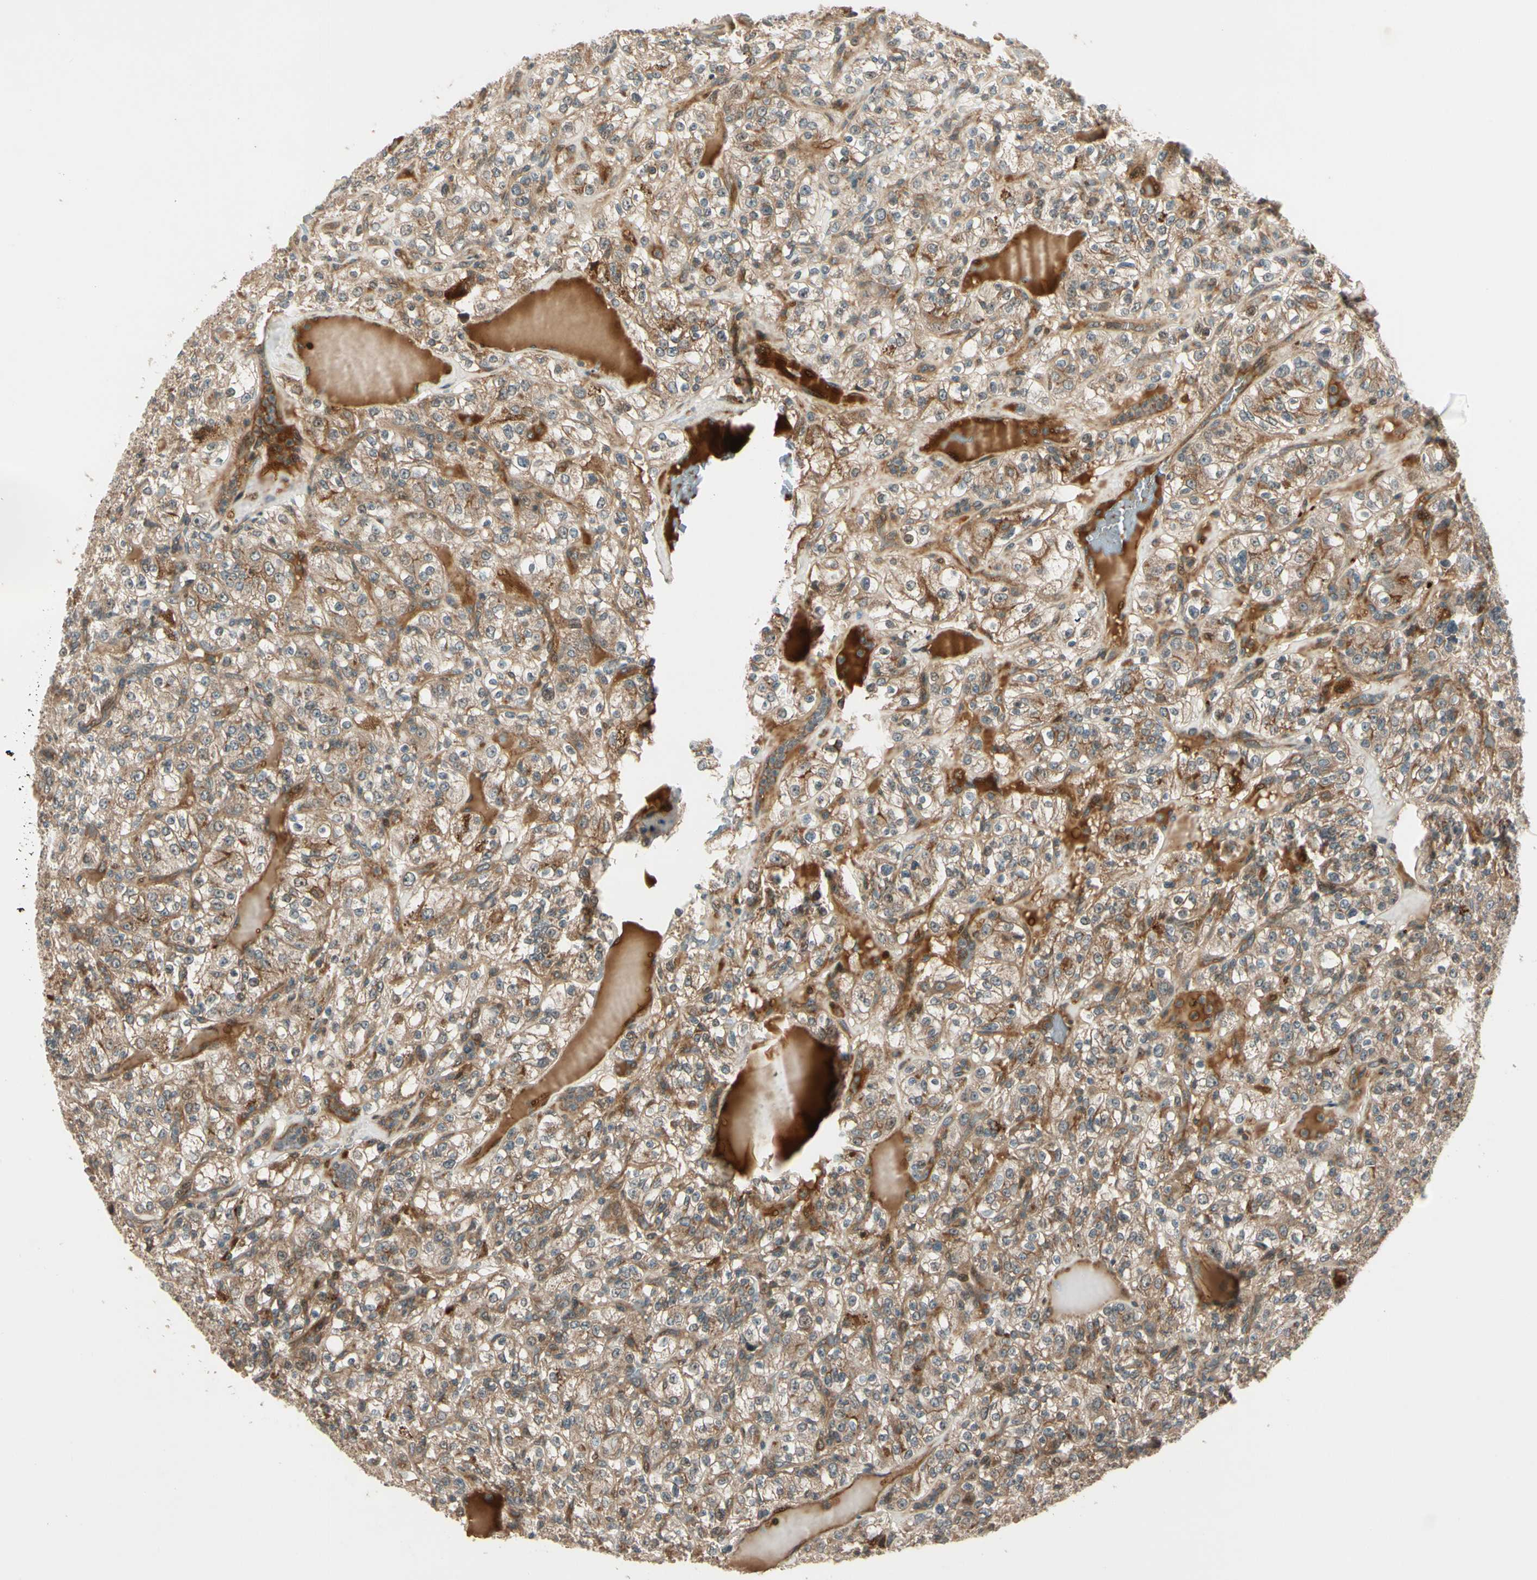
{"staining": {"intensity": "moderate", "quantity": ">75%", "location": "cytoplasmic/membranous"}, "tissue": "renal cancer", "cell_type": "Tumor cells", "image_type": "cancer", "snomed": [{"axis": "morphology", "description": "Normal tissue, NOS"}, {"axis": "morphology", "description": "Adenocarcinoma, NOS"}, {"axis": "topography", "description": "Kidney"}], "caption": "Protein expression analysis of renal adenocarcinoma displays moderate cytoplasmic/membranous positivity in about >75% of tumor cells.", "gene": "ACVR1C", "patient": {"sex": "female", "age": 72}}